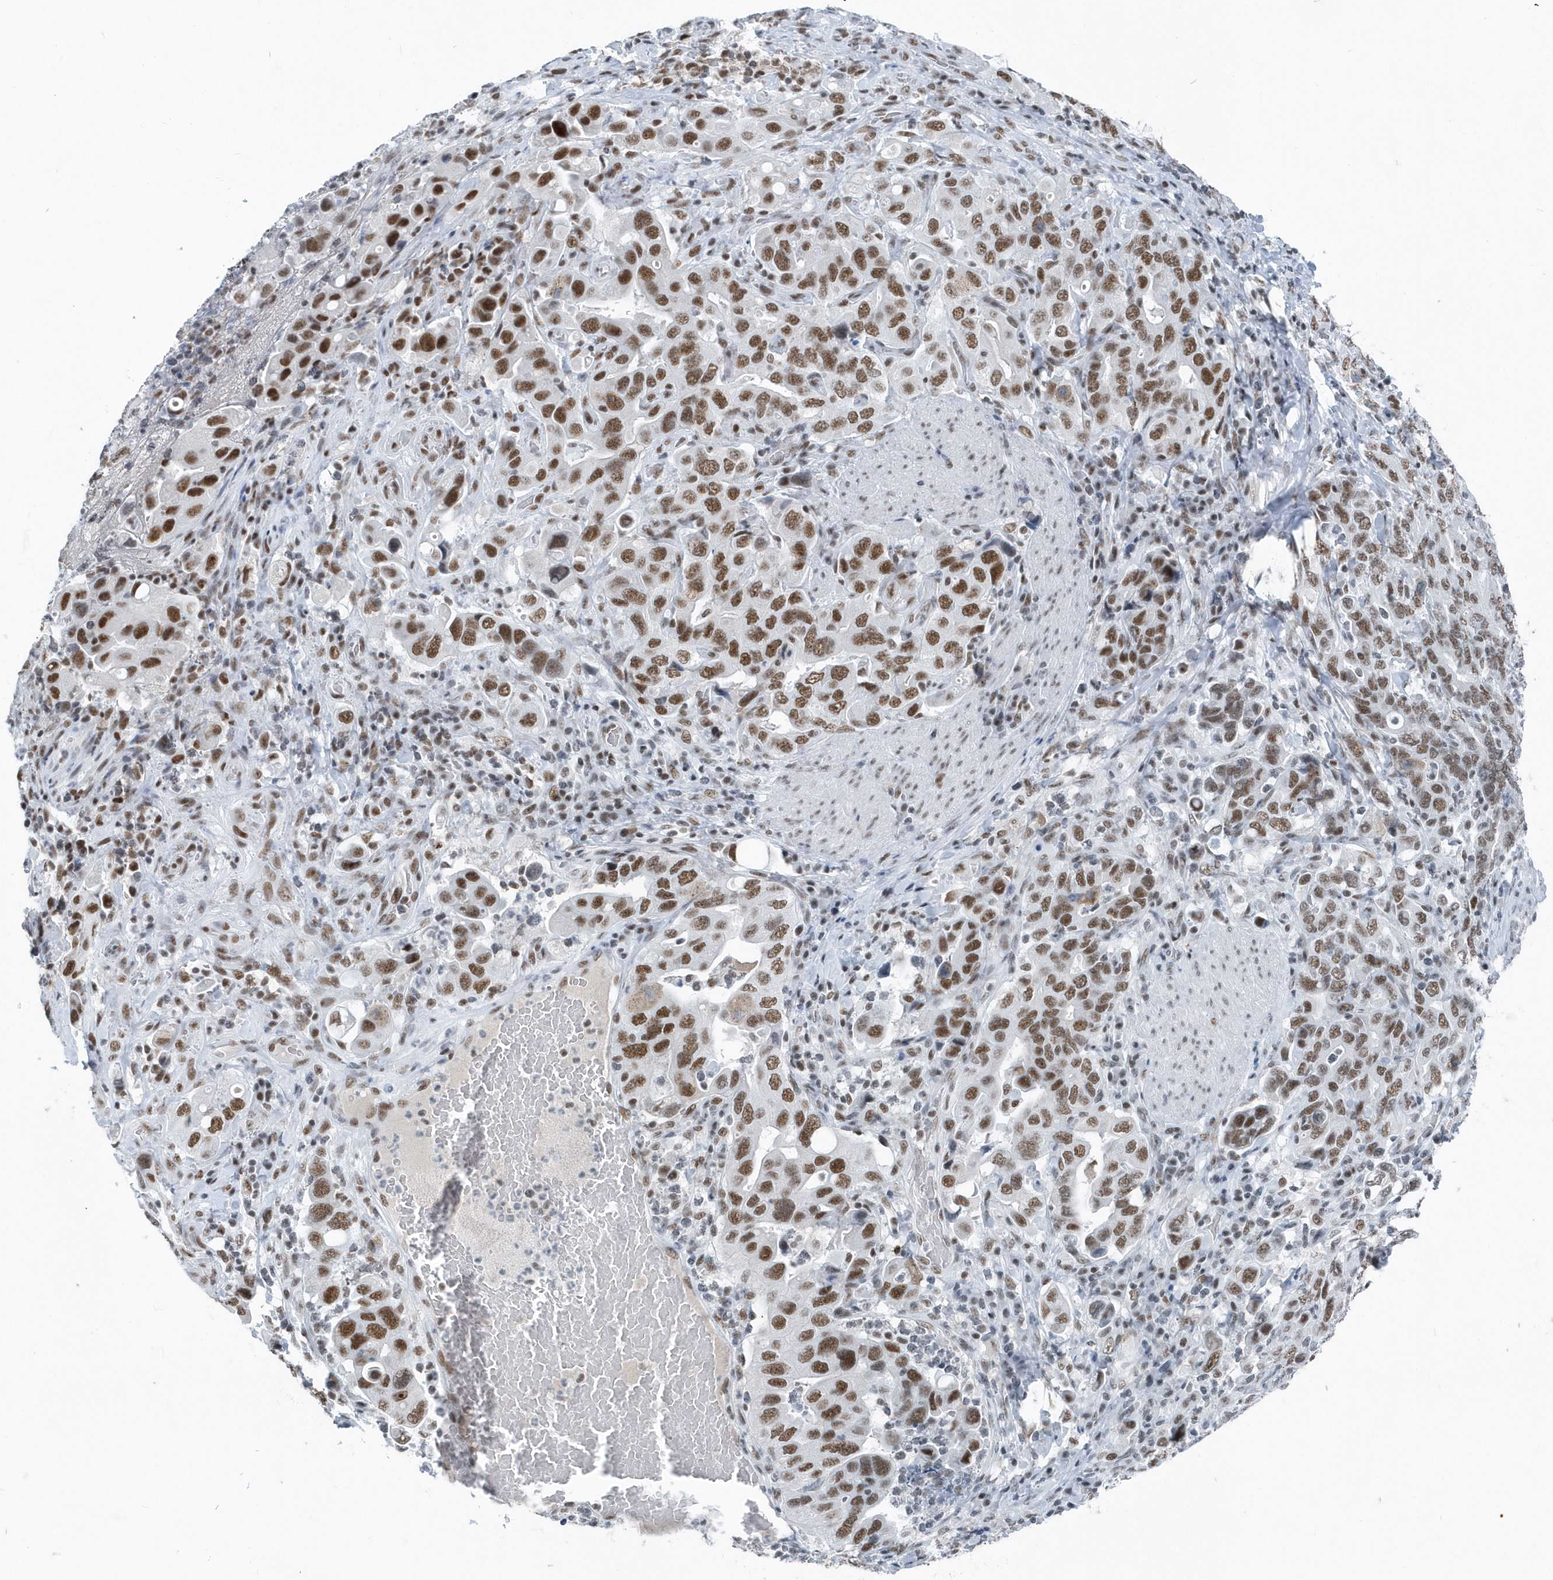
{"staining": {"intensity": "moderate", "quantity": ">75%", "location": "nuclear"}, "tissue": "stomach cancer", "cell_type": "Tumor cells", "image_type": "cancer", "snomed": [{"axis": "morphology", "description": "Adenocarcinoma, NOS"}, {"axis": "topography", "description": "Stomach, upper"}], "caption": "Protein analysis of stomach cancer (adenocarcinoma) tissue shows moderate nuclear staining in approximately >75% of tumor cells.", "gene": "FIP1L1", "patient": {"sex": "male", "age": 62}}